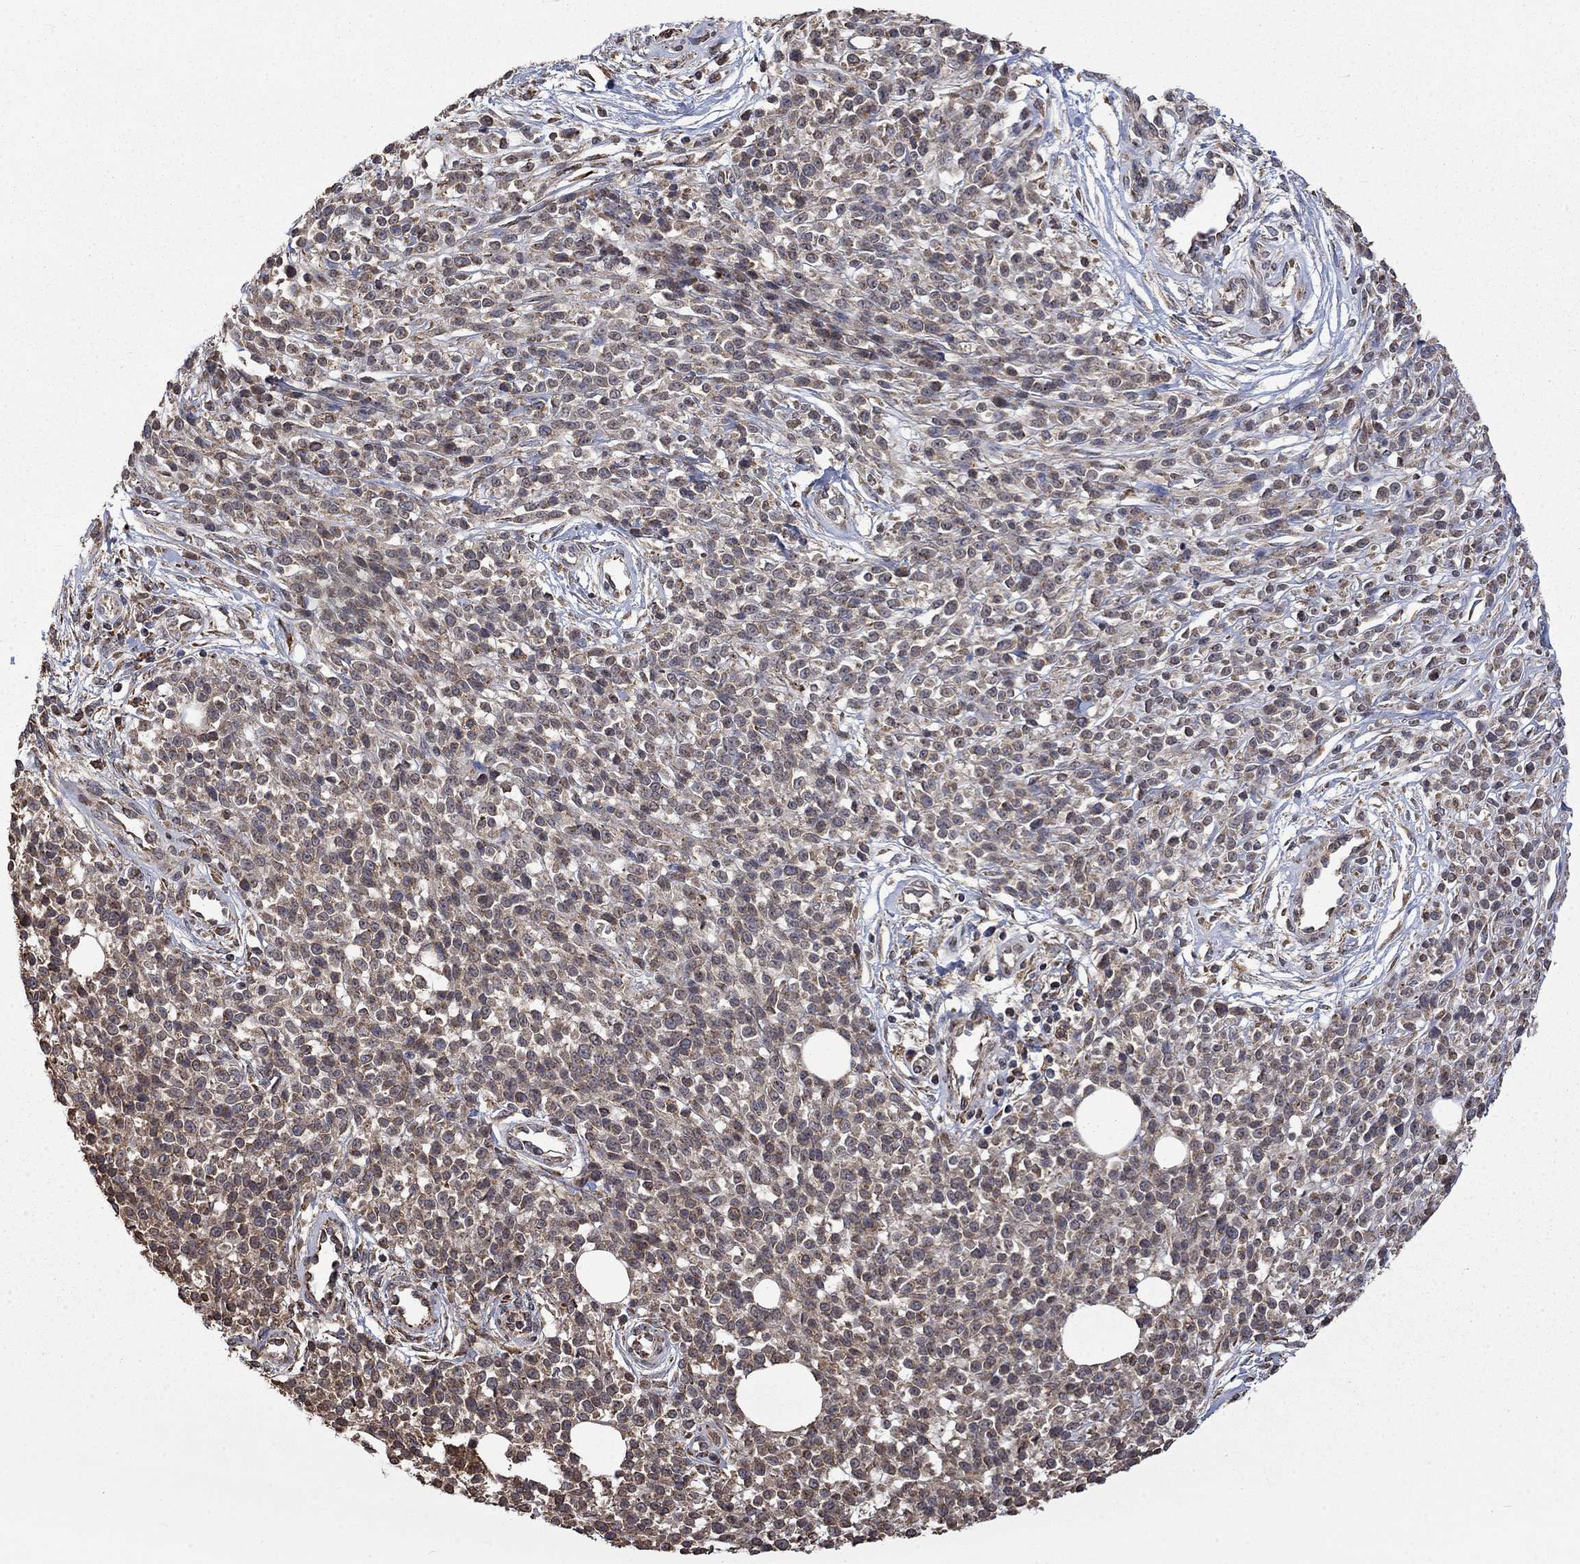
{"staining": {"intensity": "weak", "quantity": "25%-75%", "location": "cytoplasmic/membranous"}, "tissue": "melanoma", "cell_type": "Tumor cells", "image_type": "cancer", "snomed": [{"axis": "morphology", "description": "Malignant melanoma, NOS"}, {"axis": "topography", "description": "Skin"}, {"axis": "topography", "description": "Skin of trunk"}], "caption": "Melanoma stained for a protein displays weak cytoplasmic/membranous positivity in tumor cells.", "gene": "ESRRA", "patient": {"sex": "male", "age": 74}}